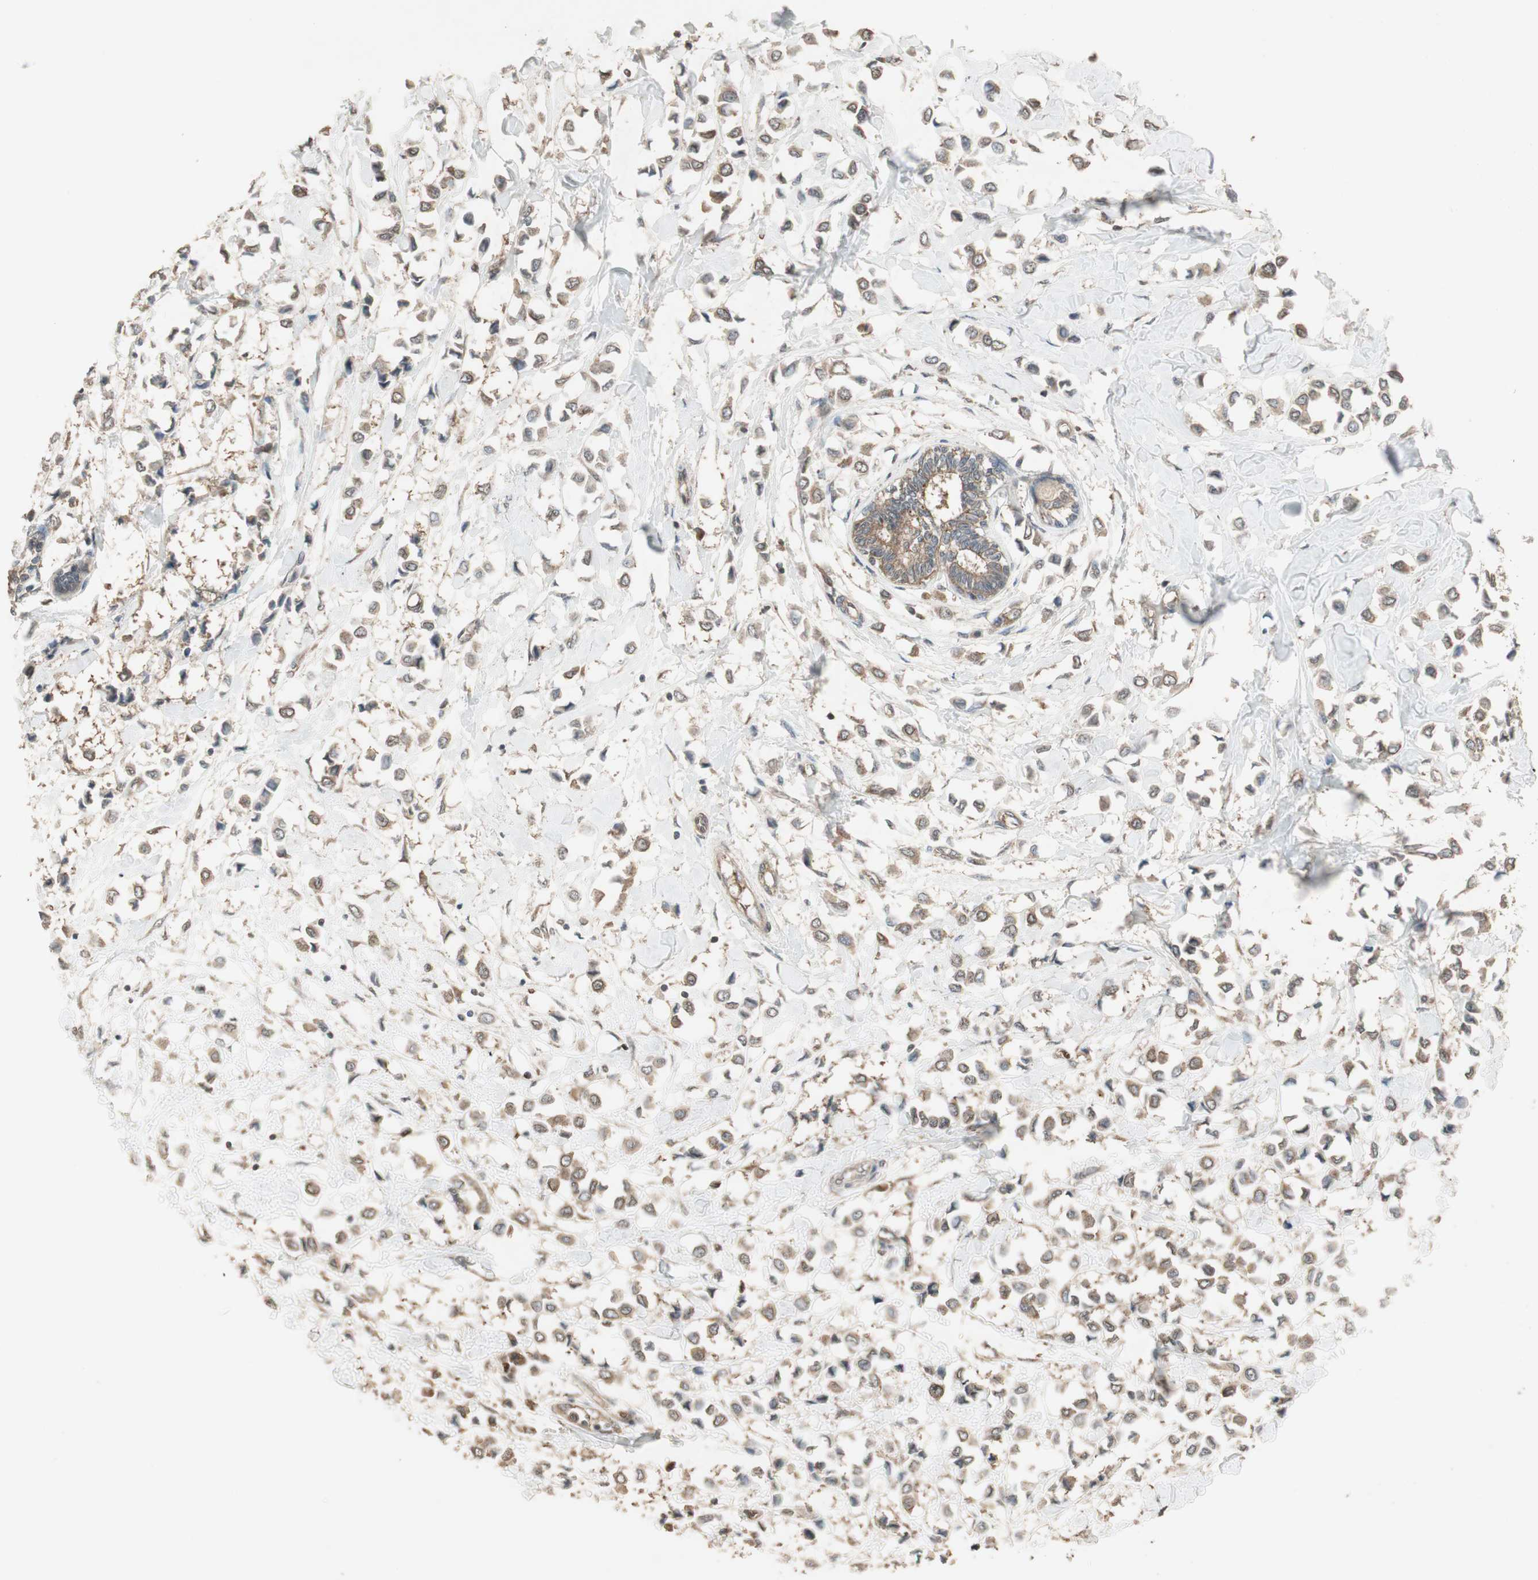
{"staining": {"intensity": "moderate", "quantity": ">75%", "location": "cytoplasmic/membranous"}, "tissue": "breast cancer", "cell_type": "Tumor cells", "image_type": "cancer", "snomed": [{"axis": "morphology", "description": "Lobular carcinoma"}, {"axis": "topography", "description": "Breast"}], "caption": "Breast cancer (lobular carcinoma) stained for a protein (brown) displays moderate cytoplasmic/membranous positive staining in about >75% of tumor cells.", "gene": "UBAC1", "patient": {"sex": "female", "age": 51}}